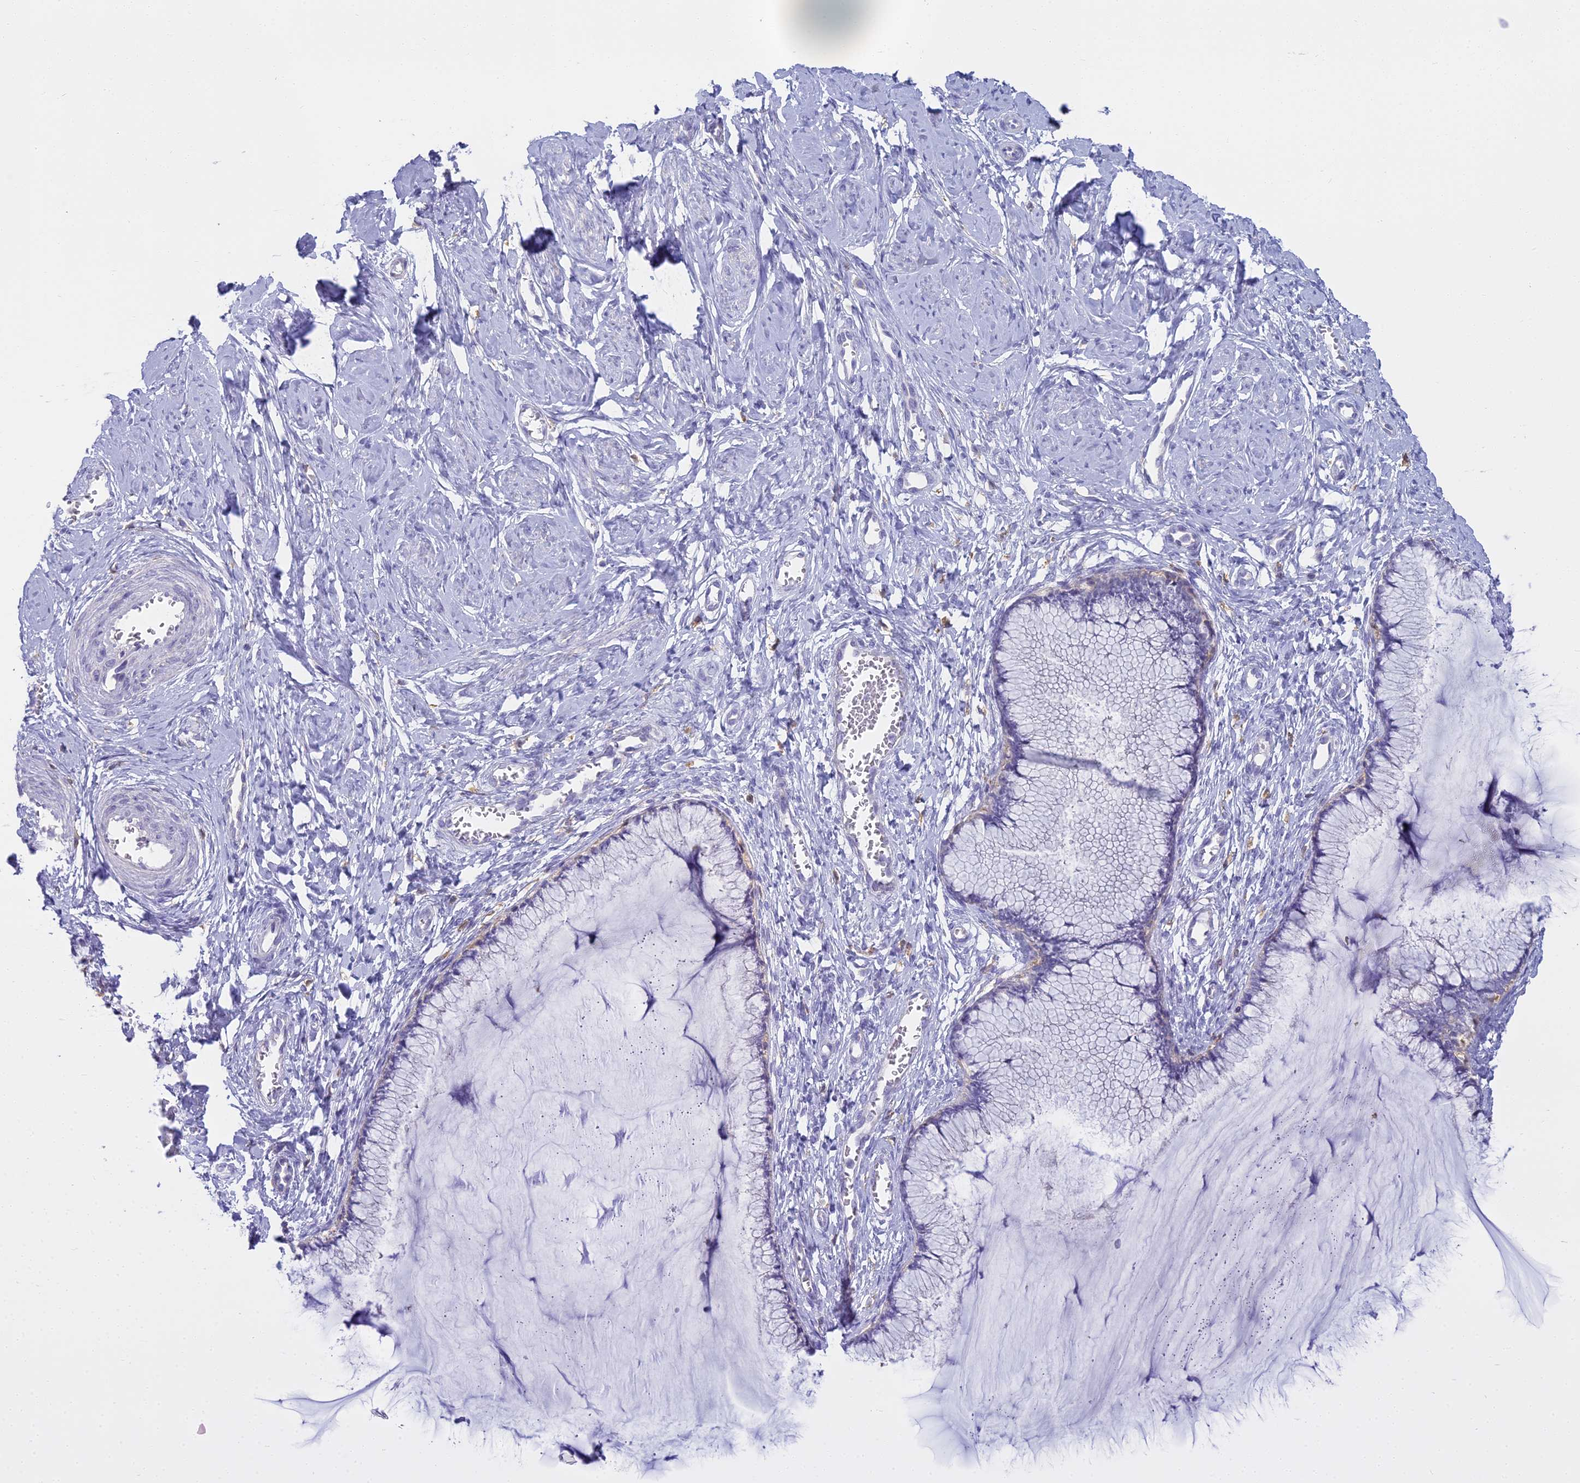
{"staining": {"intensity": "negative", "quantity": "none", "location": "none"}, "tissue": "cervix", "cell_type": "Glandular cells", "image_type": "normal", "snomed": [{"axis": "morphology", "description": "Normal tissue, NOS"}, {"axis": "morphology", "description": "Adenocarcinoma, NOS"}, {"axis": "topography", "description": "Cervix"}], "caption": "Histopathology image shows no significant protein staining in glandular cells of unremarkable cervix. Nuclei are stained in blue.", "gene": "BLNK", "patient": {"sex": "female", "age": 29}}